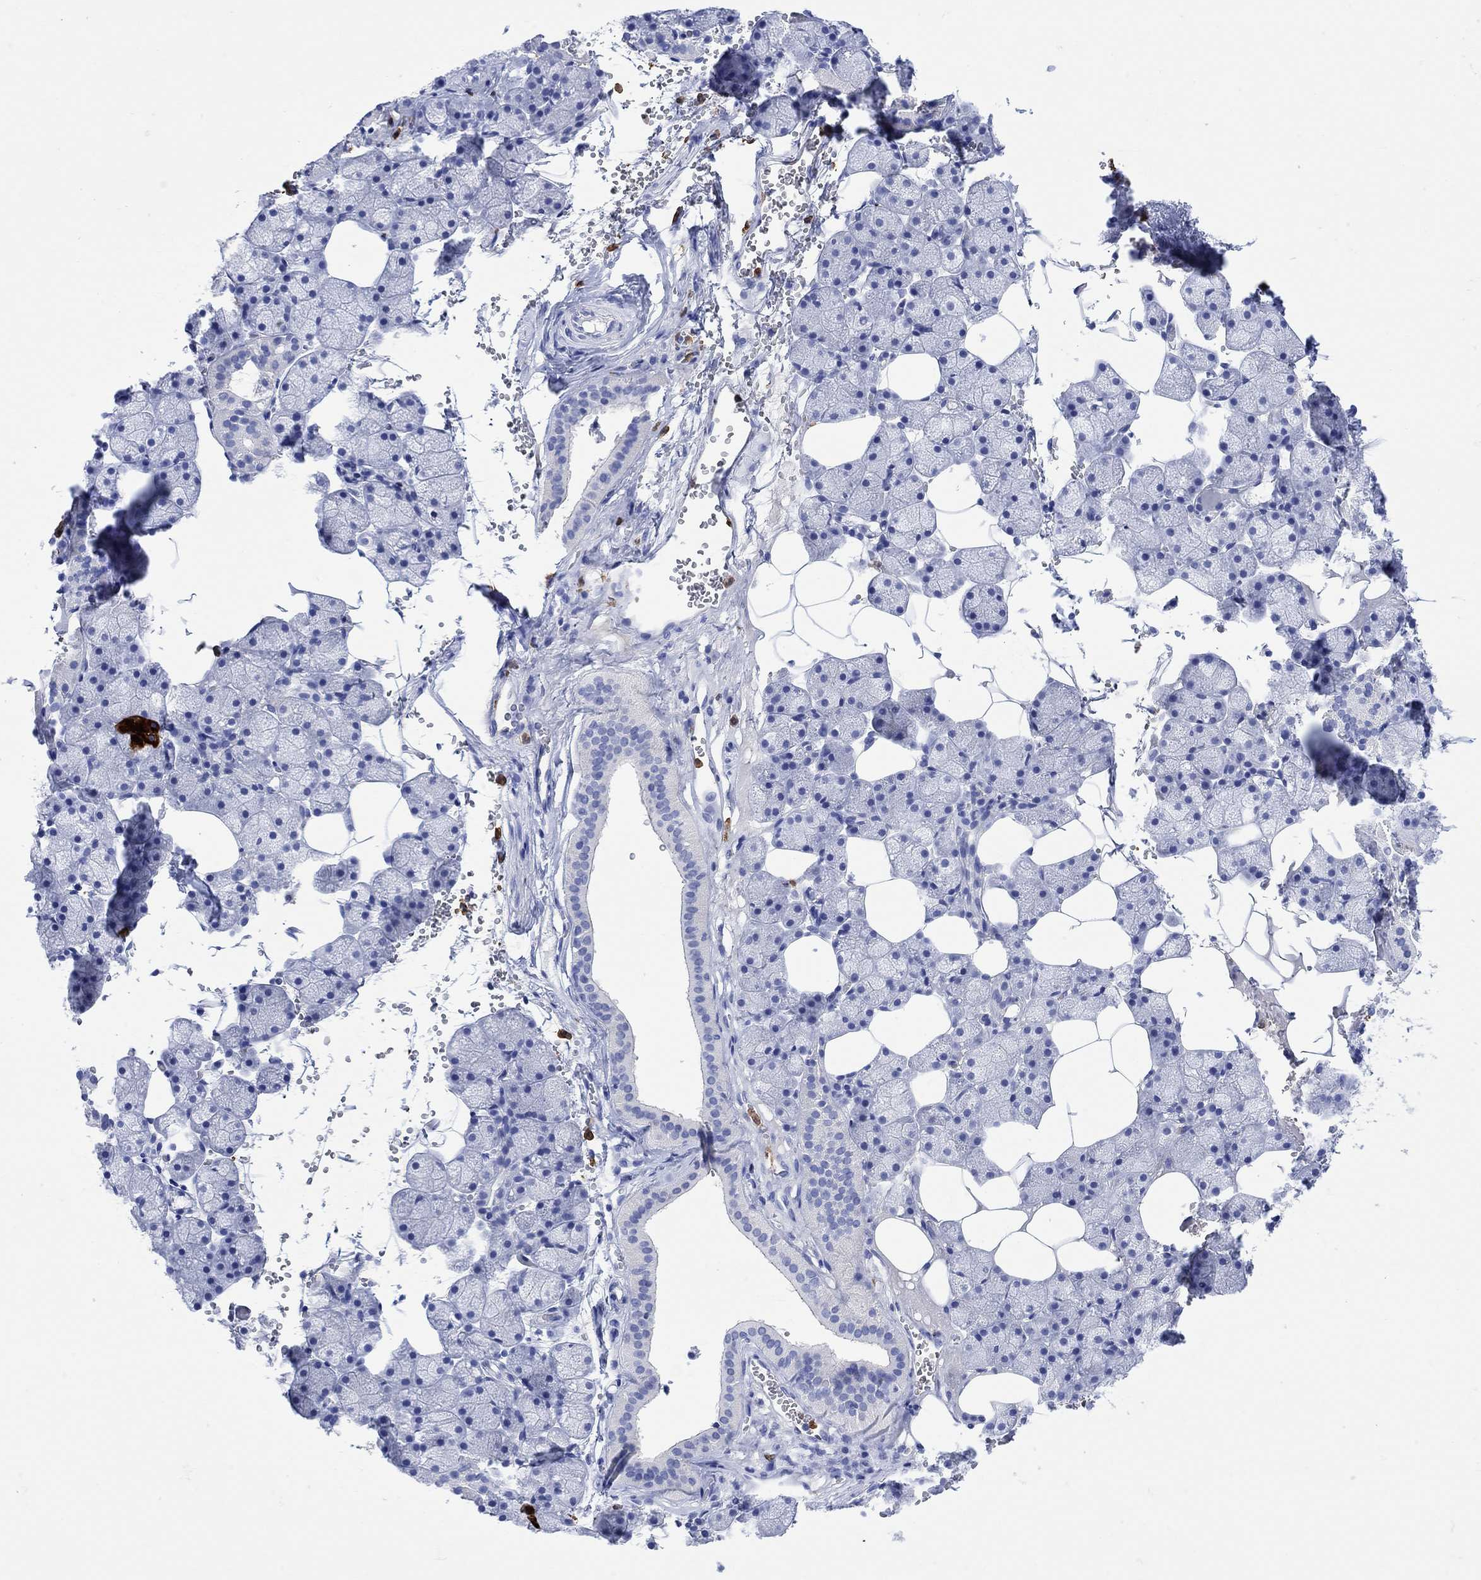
{"staining": {"intensity": "negative", "quantity": "none", "location": "none"}, "tissue": "salivary gland", "cell_type": "Glandular cells", "image_type": "normal", "snomed": [{"axis": "morphology", "description": "Normal tissue, NOS"}, {"axis": "topography", "description": "Salivary gland"}], "caption": "An image of human salivary gland is negative for staining in glandular cells.", "gene": "LINGO3", "patient": {"sex": "male", "age": 38}}